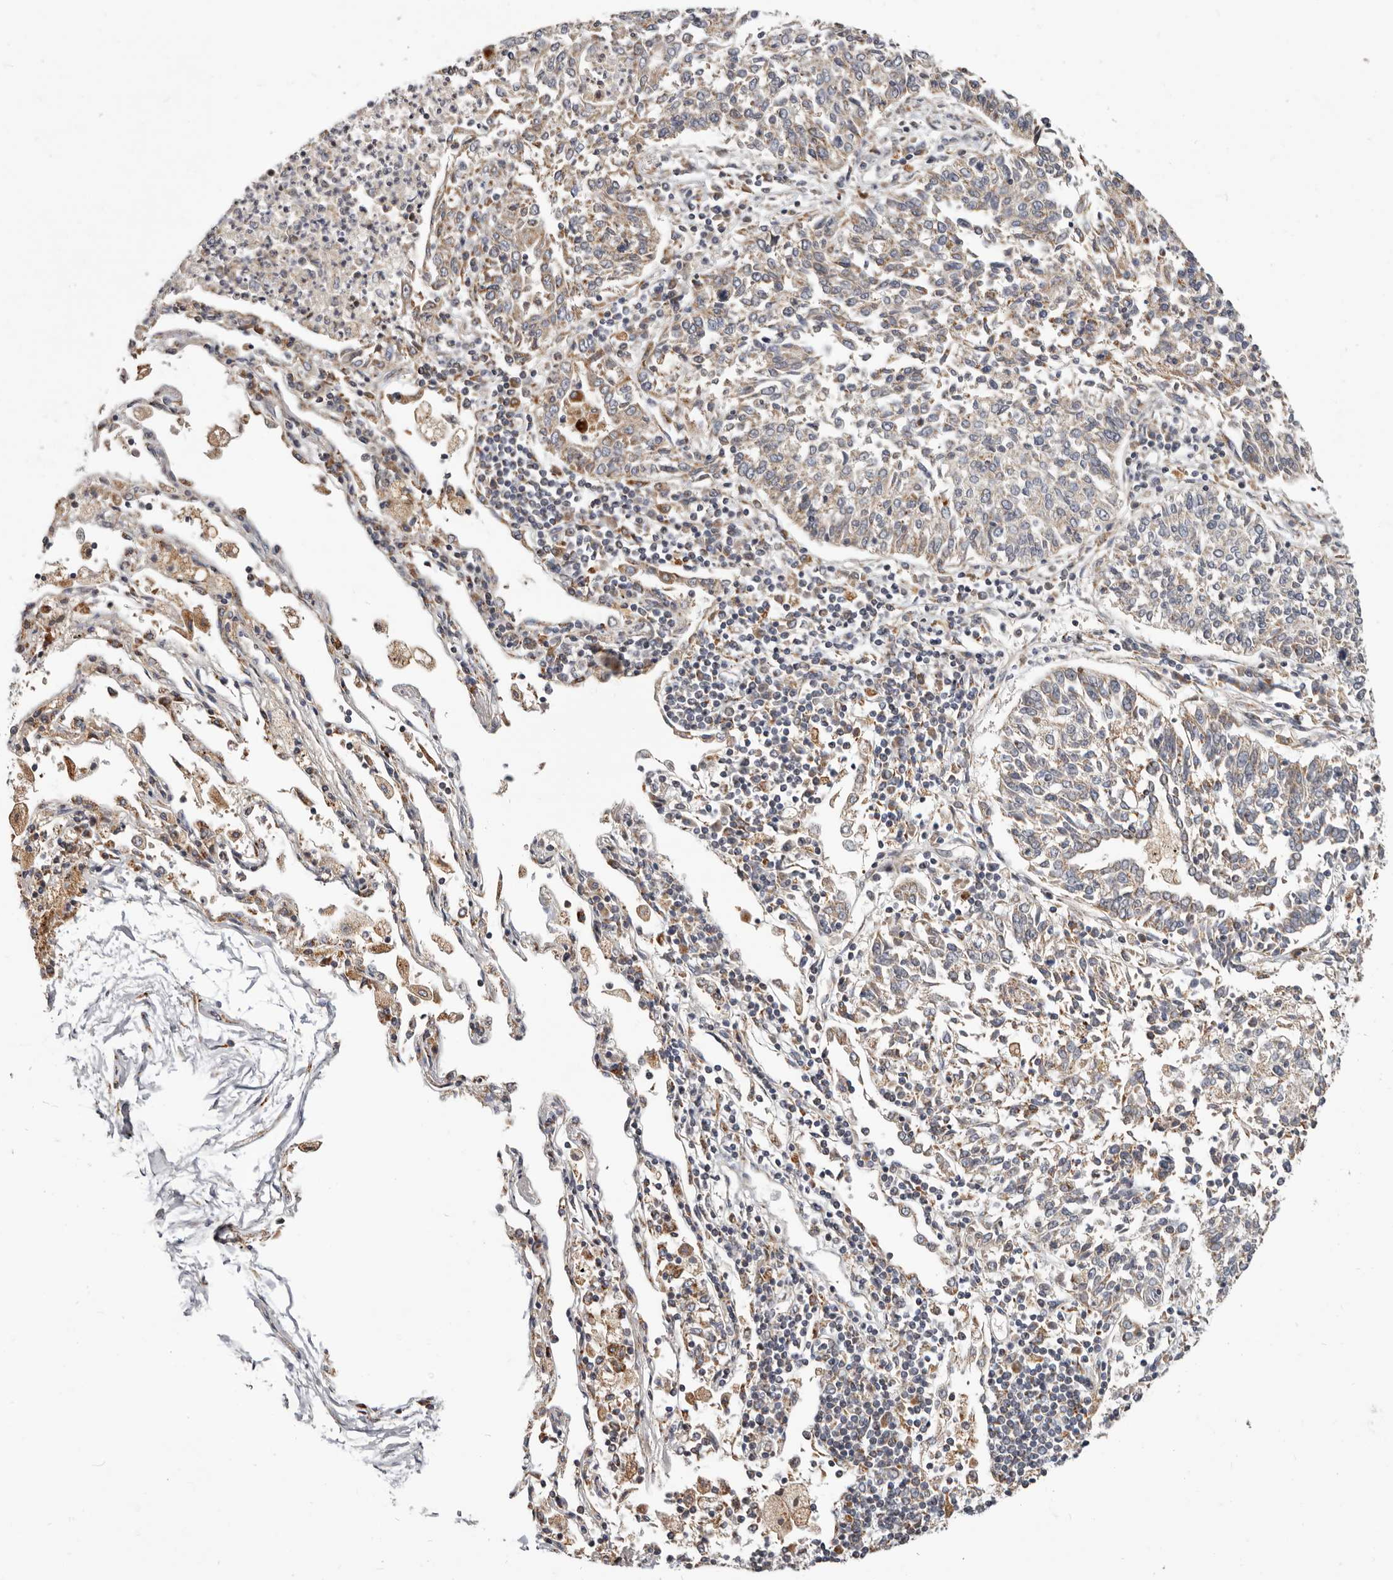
{"staining": {"intensity": "weak", "quantity": "25%-75%", "location": "cytoplasmic/membranous"}, "tissue": "lung cancer", "cell_type": "Tumor cells", "image_type": "cancer", "snomed": [{"axis": "morphology", "description": "Normal tissue, NOS"}, {"axis": "morphology", "description": "Squamous cell carcinoma, NOS"}, {"axis": "topography", "description": "Cartilage tissue"}, {"axis": "topography", "description": "Lung"}, {"axis": "topography", "description": "Peripheral nerve tissue"}], "caption": "About 25%-75% of tumor cells in human lung cancer show weak cytoplasmic/membranous protein expression as visualized by brown immunohistochemical staining.", "gene": "TOR3A", "patient": {"sex": "female", "age": 49}}